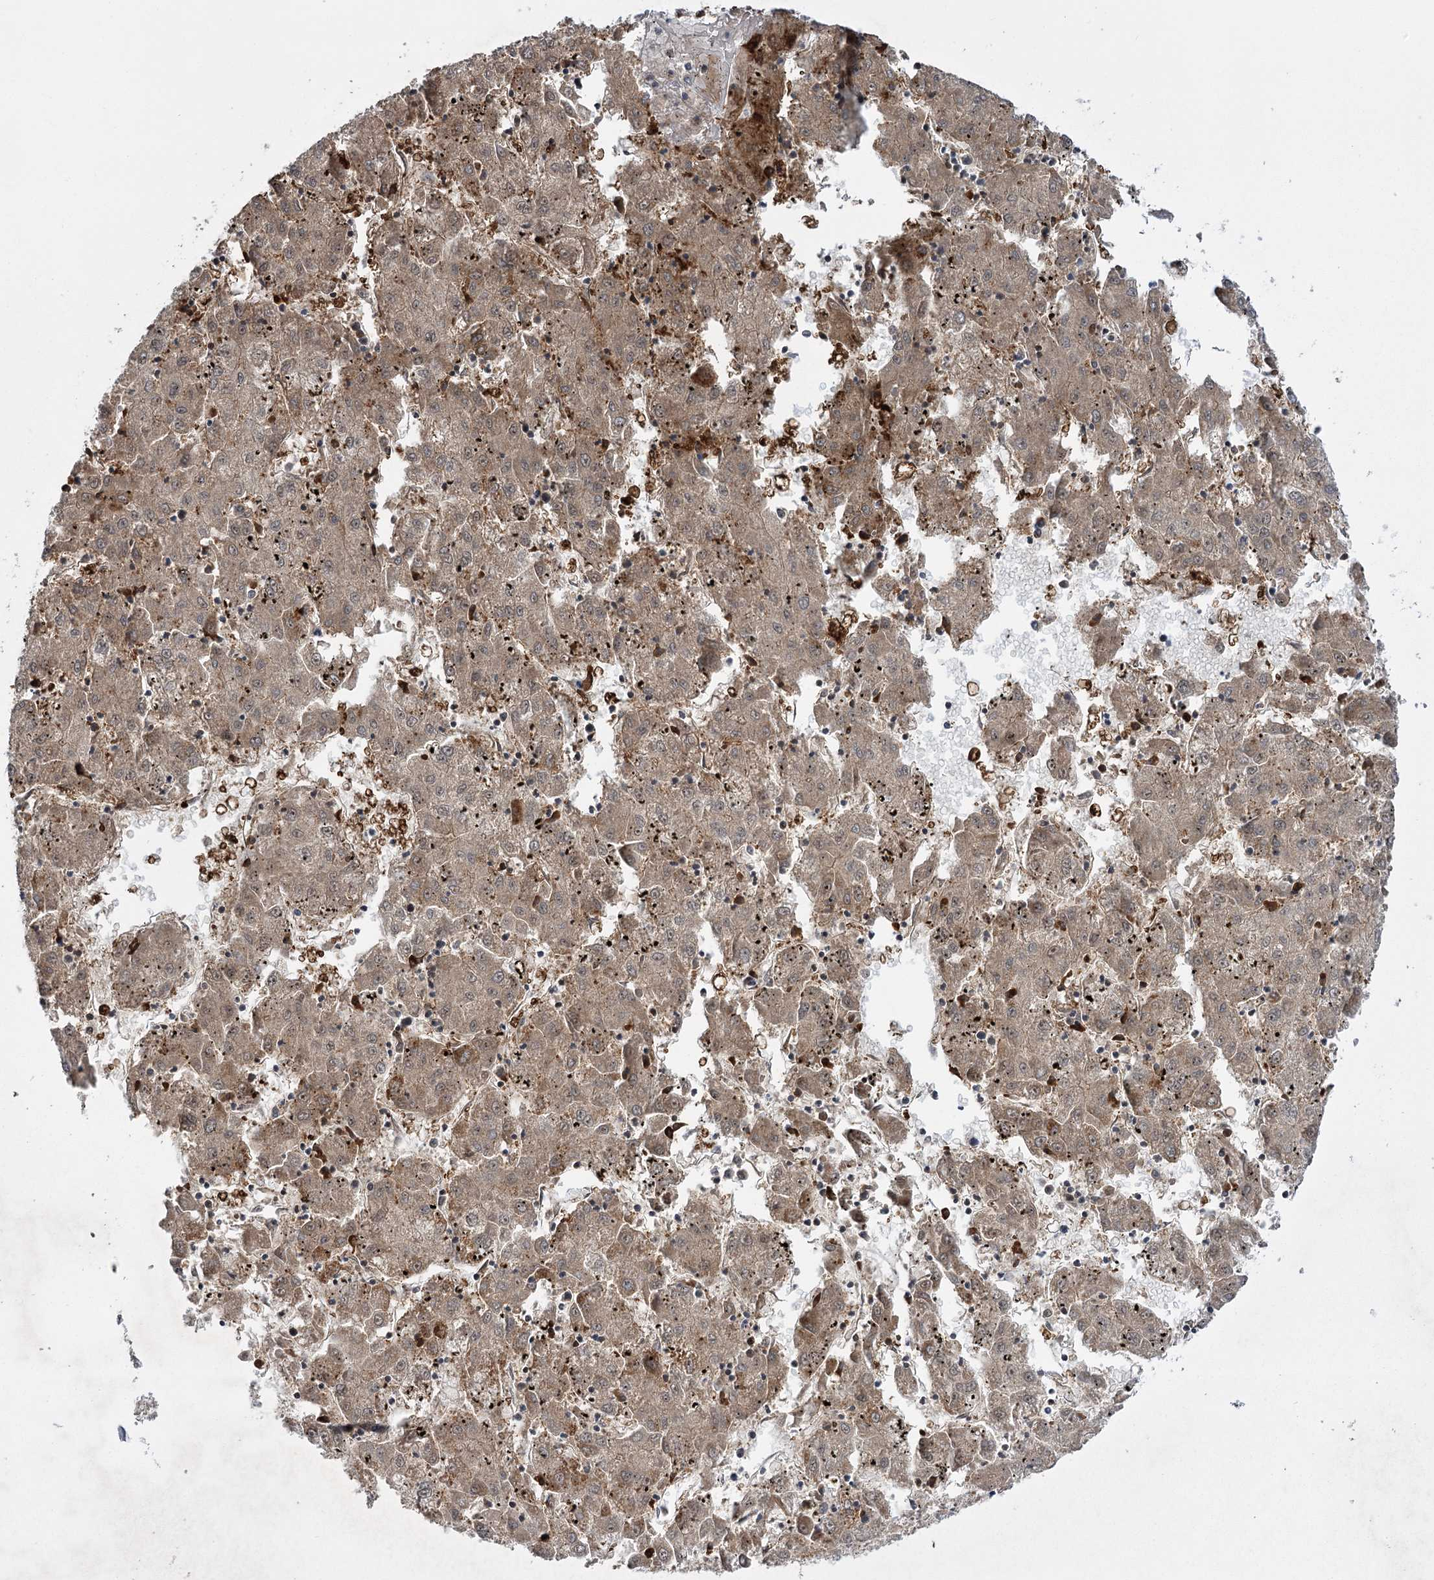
{"staining": {"intensity": "weak", "quantity": ">75%", "location": "cytoplasmic/membranous"}, "tissue": "liver cancer", "cell_type": "Tumor cells", "image_type": "cancer", "snomed": [{"axis": "morphology", "description": "Carcinoma, Hepatocellular, NOS"}, {"axis": "topography", "description": "Liver"}], "caption": "IHC staining of hepatocellular carcinoma (liver), which reveals low levels of weak cytoplasmic/membranous expression in about >75% of tumor cells indicating weak cytoplasmic/membranous protein positivity. The staining was performed using DAB (brown) for protein detection and nuclei were counterstained in hematoxylin (blue).", "gene": "KCNN2", "patient": {"sex": "male", "age": 72}}